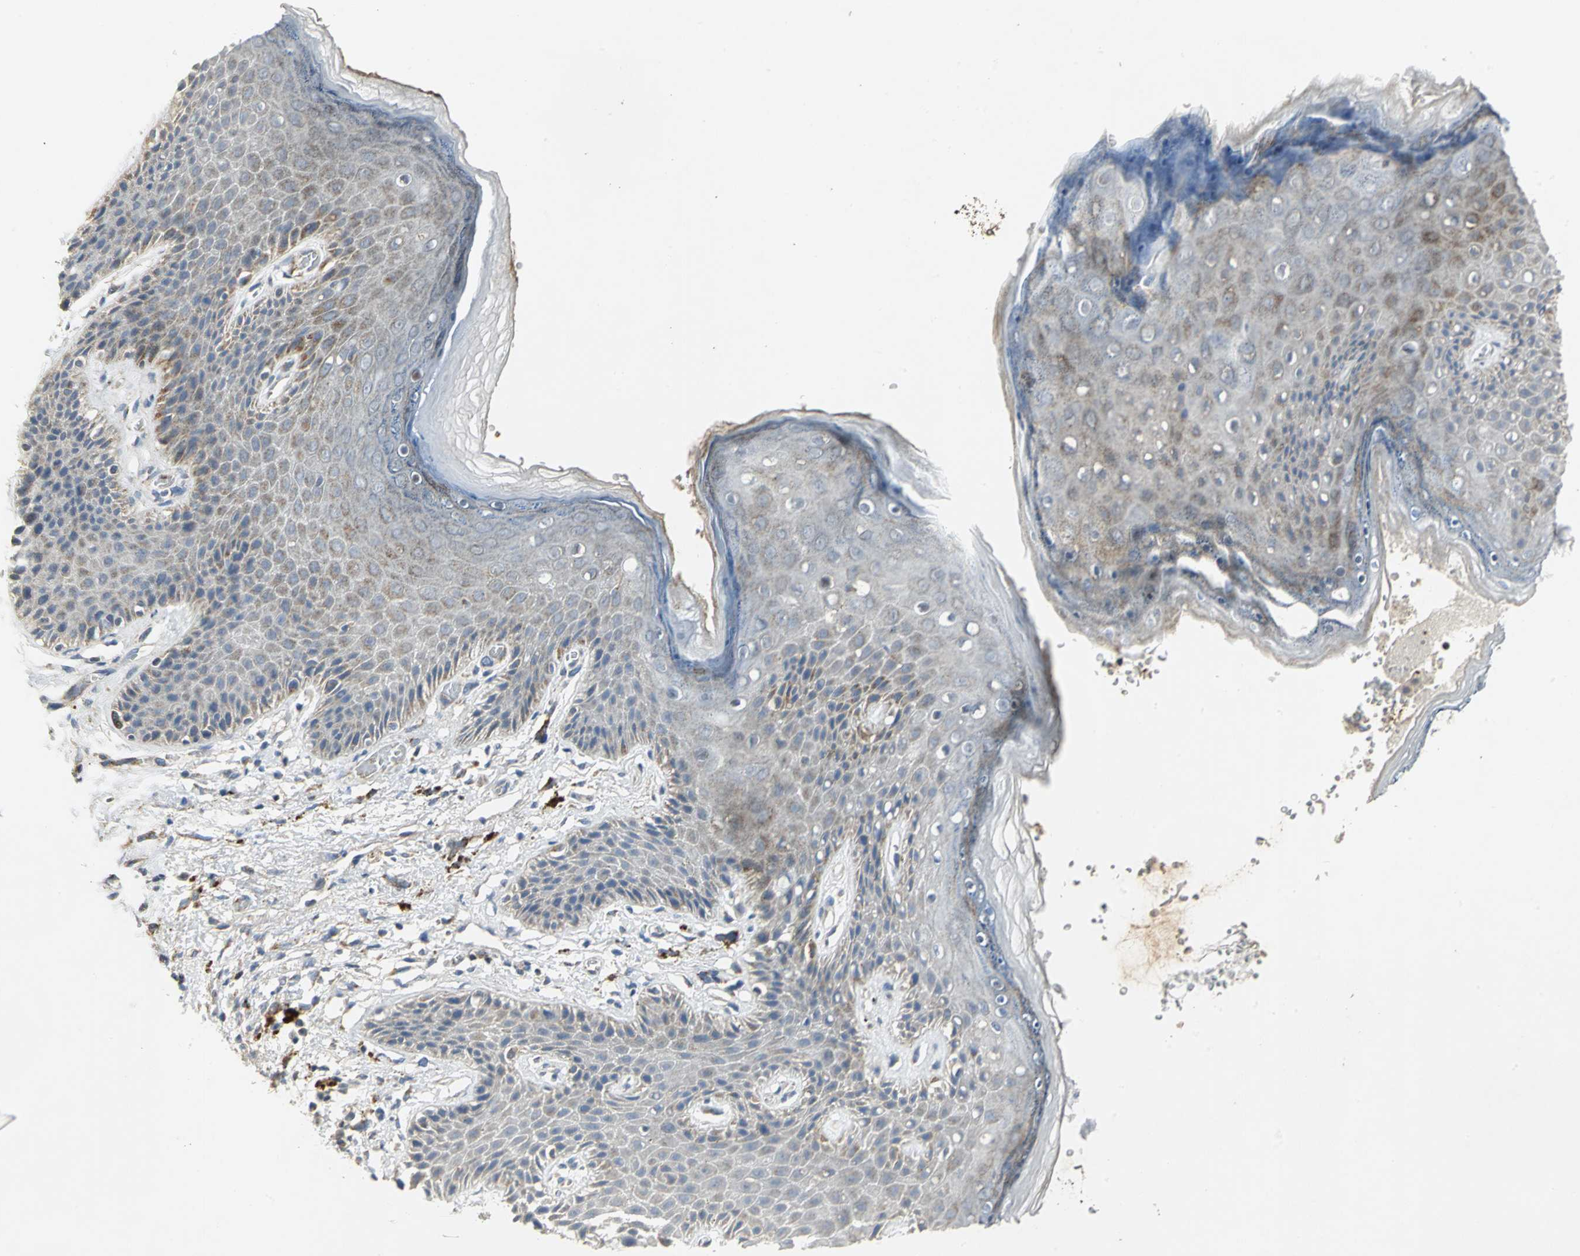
{"staining": {"intensity": "weak", "quantity": ">75%", "location": "cytoplasmic/membranous"}, "tissue": "skin", "cell_type": "Epidermal cells", "image_type": "normal", "snomed": [{"axis": "morphology", "description": "Normal tissue, NOS"}, {"axis": "topography", "description": "Anal"}], "caption": "Immunohistochemical staining of unremarkable skin exhibits low levels of weak cytoplasmic/membranous positivity in about >75% of epidermal cells. Nuclei are stained in blue.", "gene": "SPPL2B", "patient": {"sex": "female", "age": 46}}